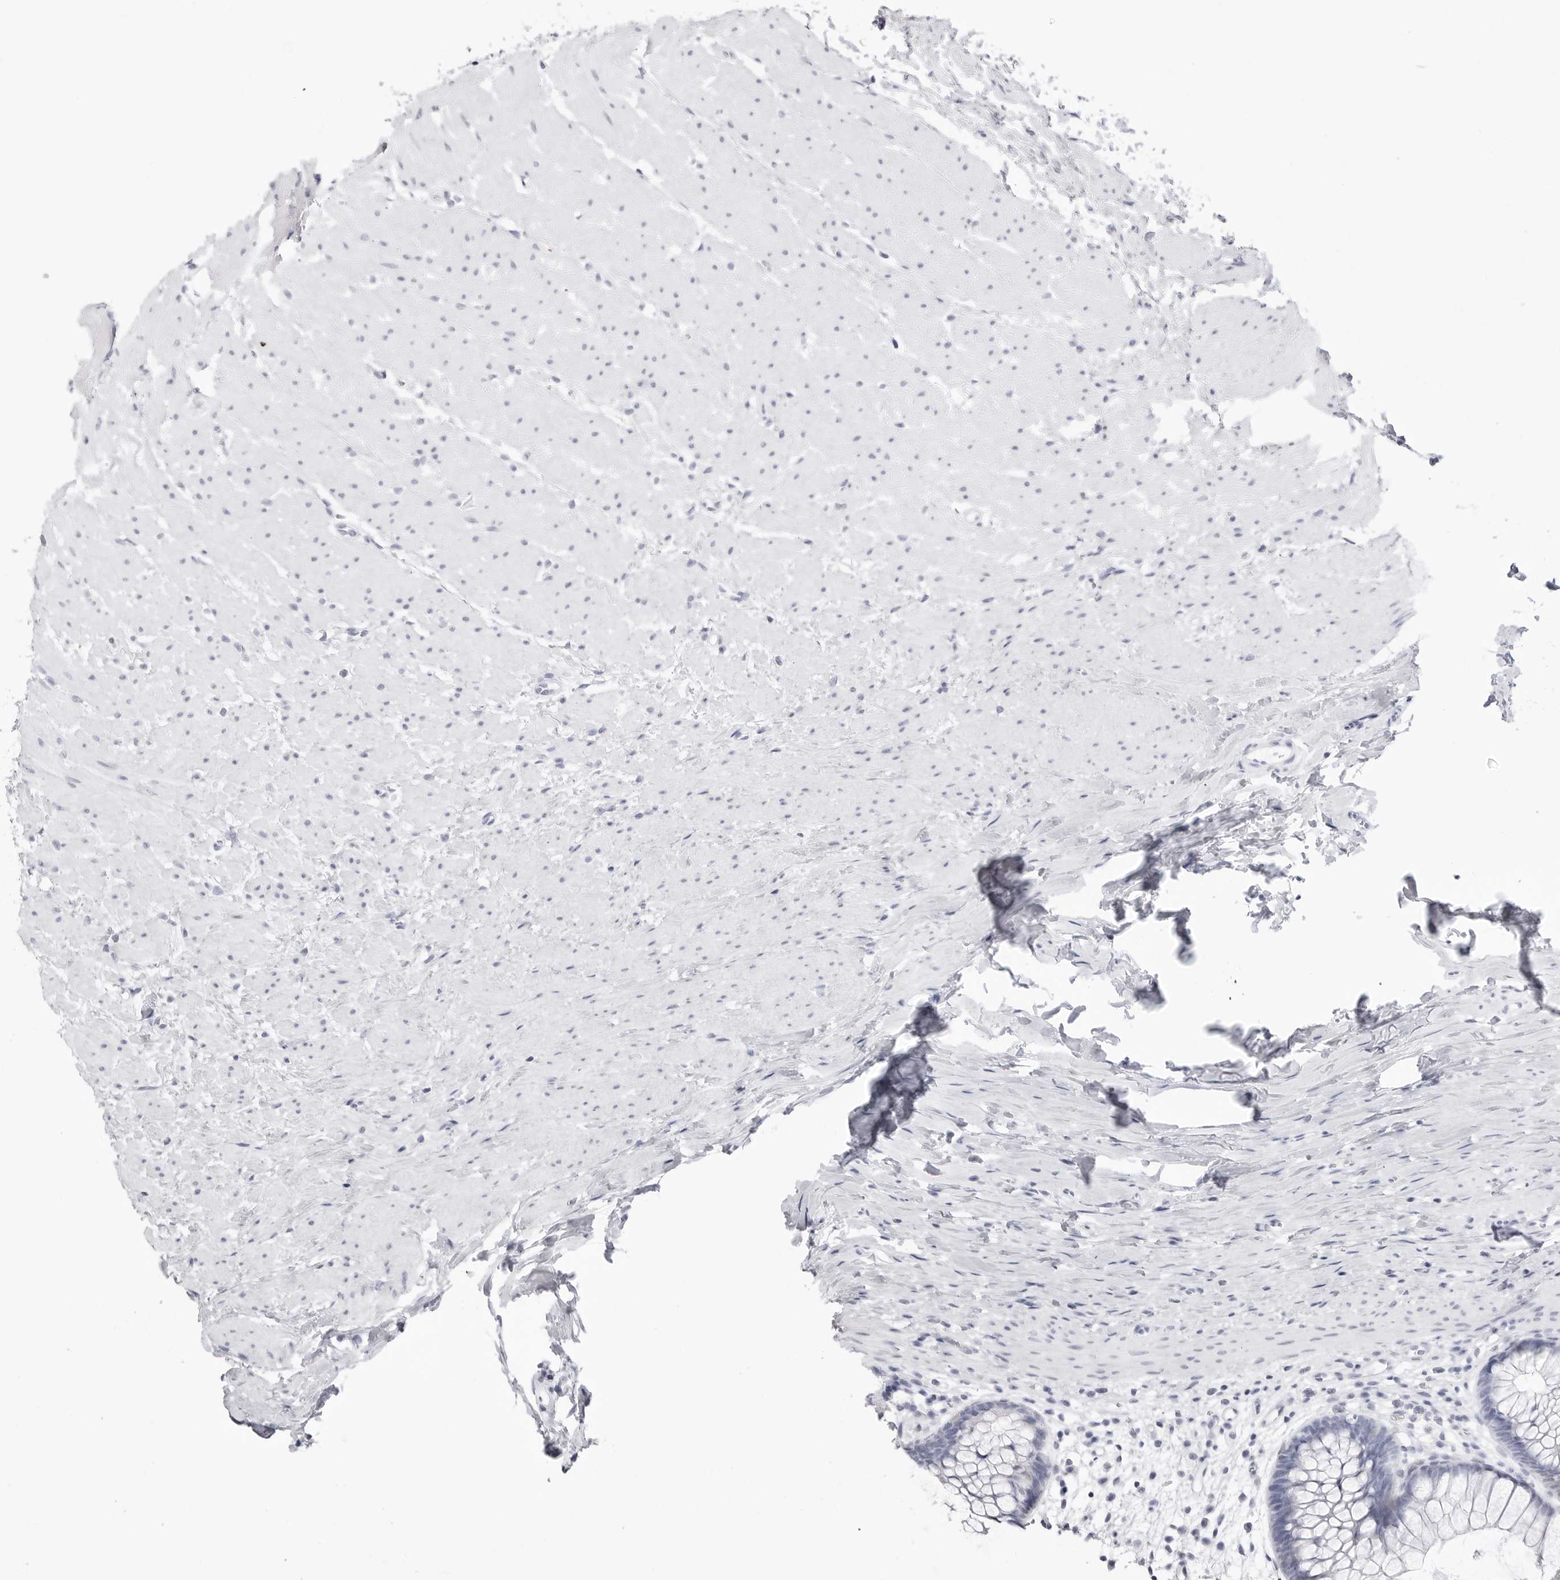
{"staining": {"intensity": "negative", "quantity": "none", "location": "none"}, "tissue": "colon", "cell_type": "Endothelial cells", "image_type": "normal", "snomed": [{"axis": "morphology", "description": "Normal tissue, NOS"}, {"axis": "topography", "description": "Colon"}], "caption": "High power microscopy image of an IHC image of normal colon, revealing no significant positivity in endothelial cells.", "gene": "TSSK1B", "patient": {"sex": "female", "age": 62}}